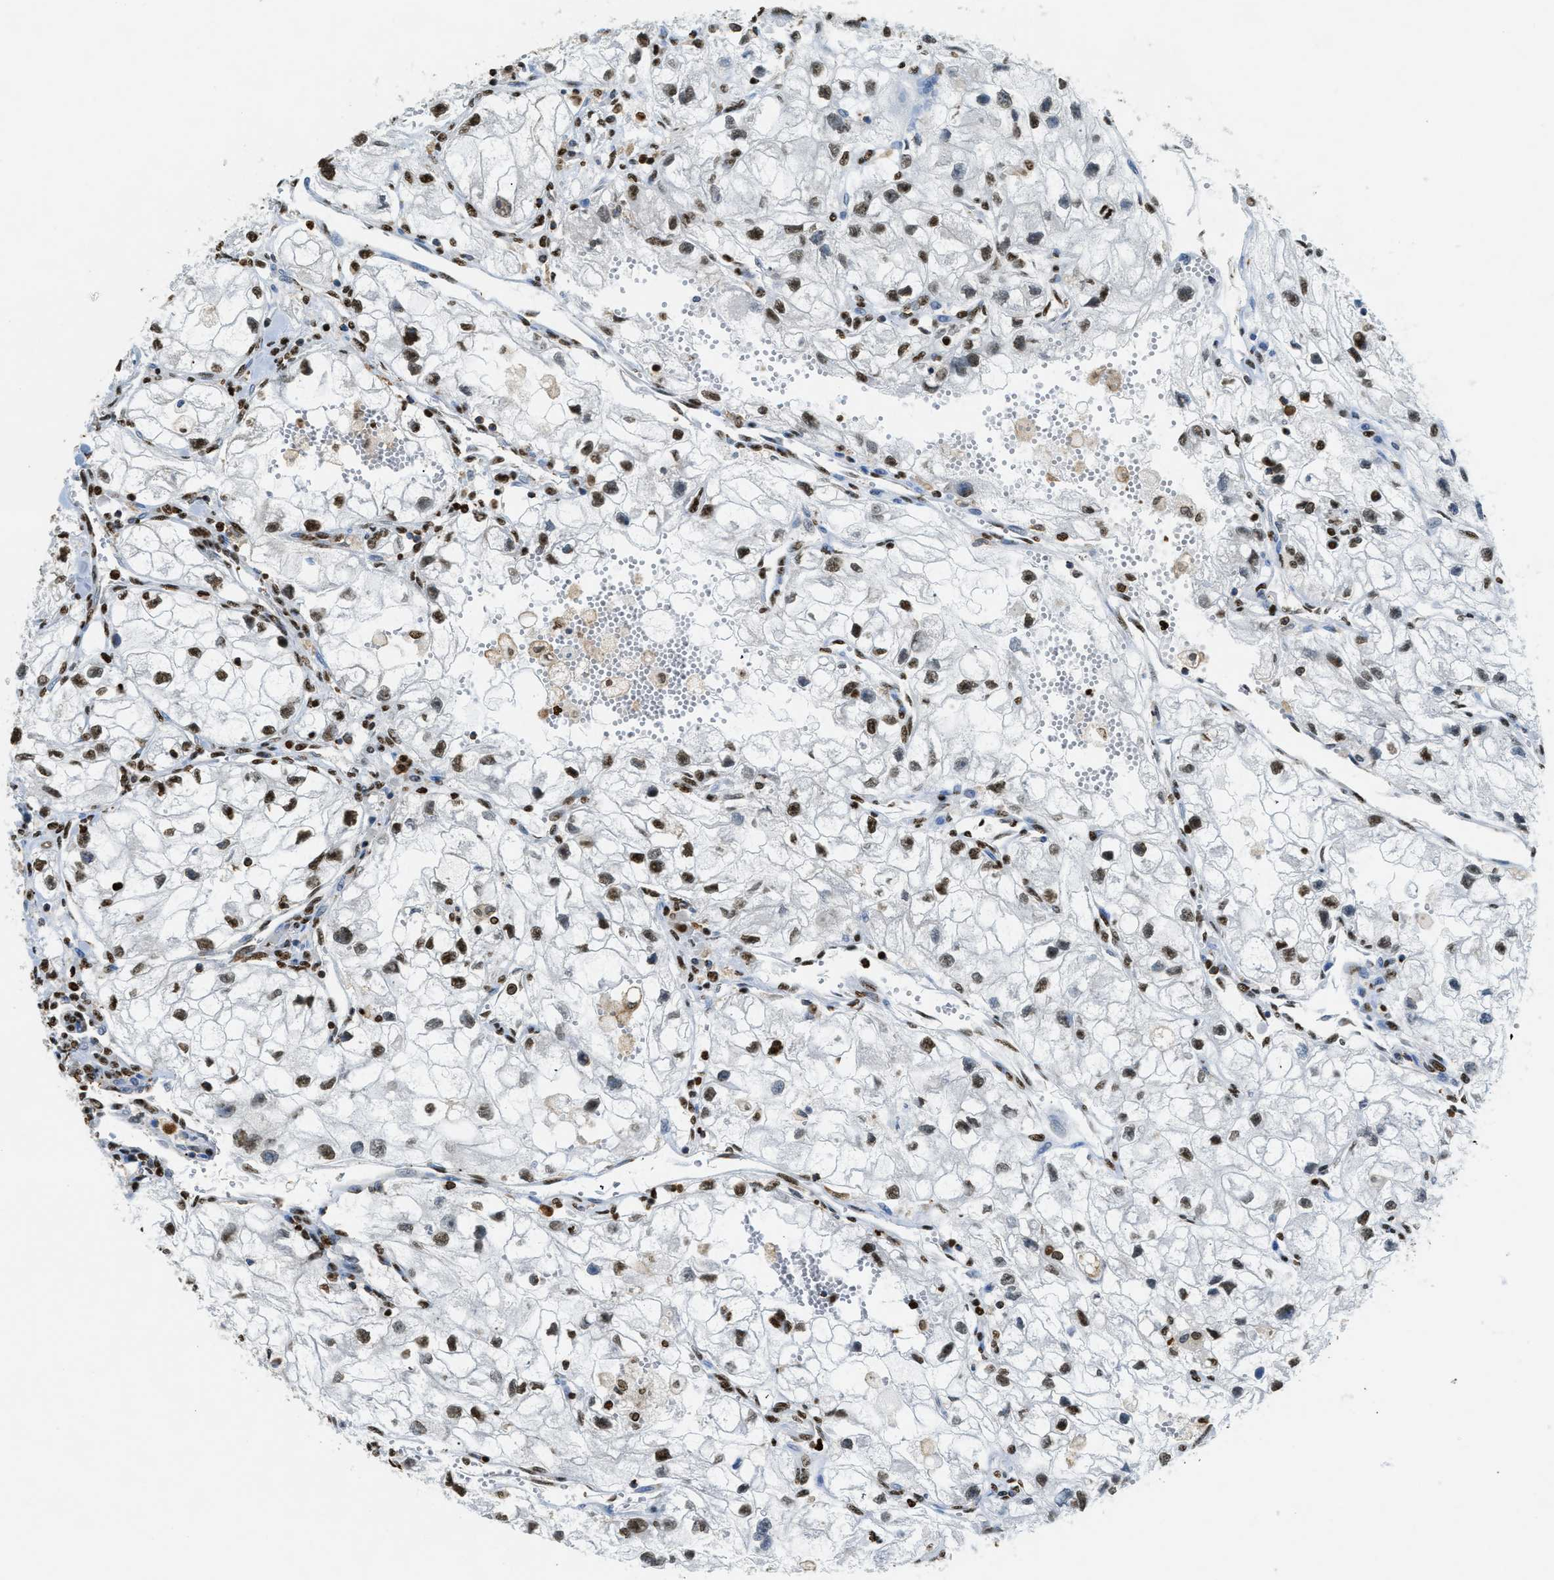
{"staining": {"intensity": "moderate", "quantity": ">75%", "location": "nuclear"}, "tissue": "renal cancer", "cell_type": "Tumor cells", "image_type": "cancer", "snomed": [{"axis": "morphology", "description": "Adenocarcinoma, NOS"}, {"axis": "topography", "description": "Kidney"}], "caption": "A micrograph showing moderate nuclear staining in approximately >75% of tumor cells in renal cancer (adenocarcinoma), as visualized by brown immunohistochemical staining.", "gene": "NR5A2", "patient": {"sex": "female", "age": 70}}